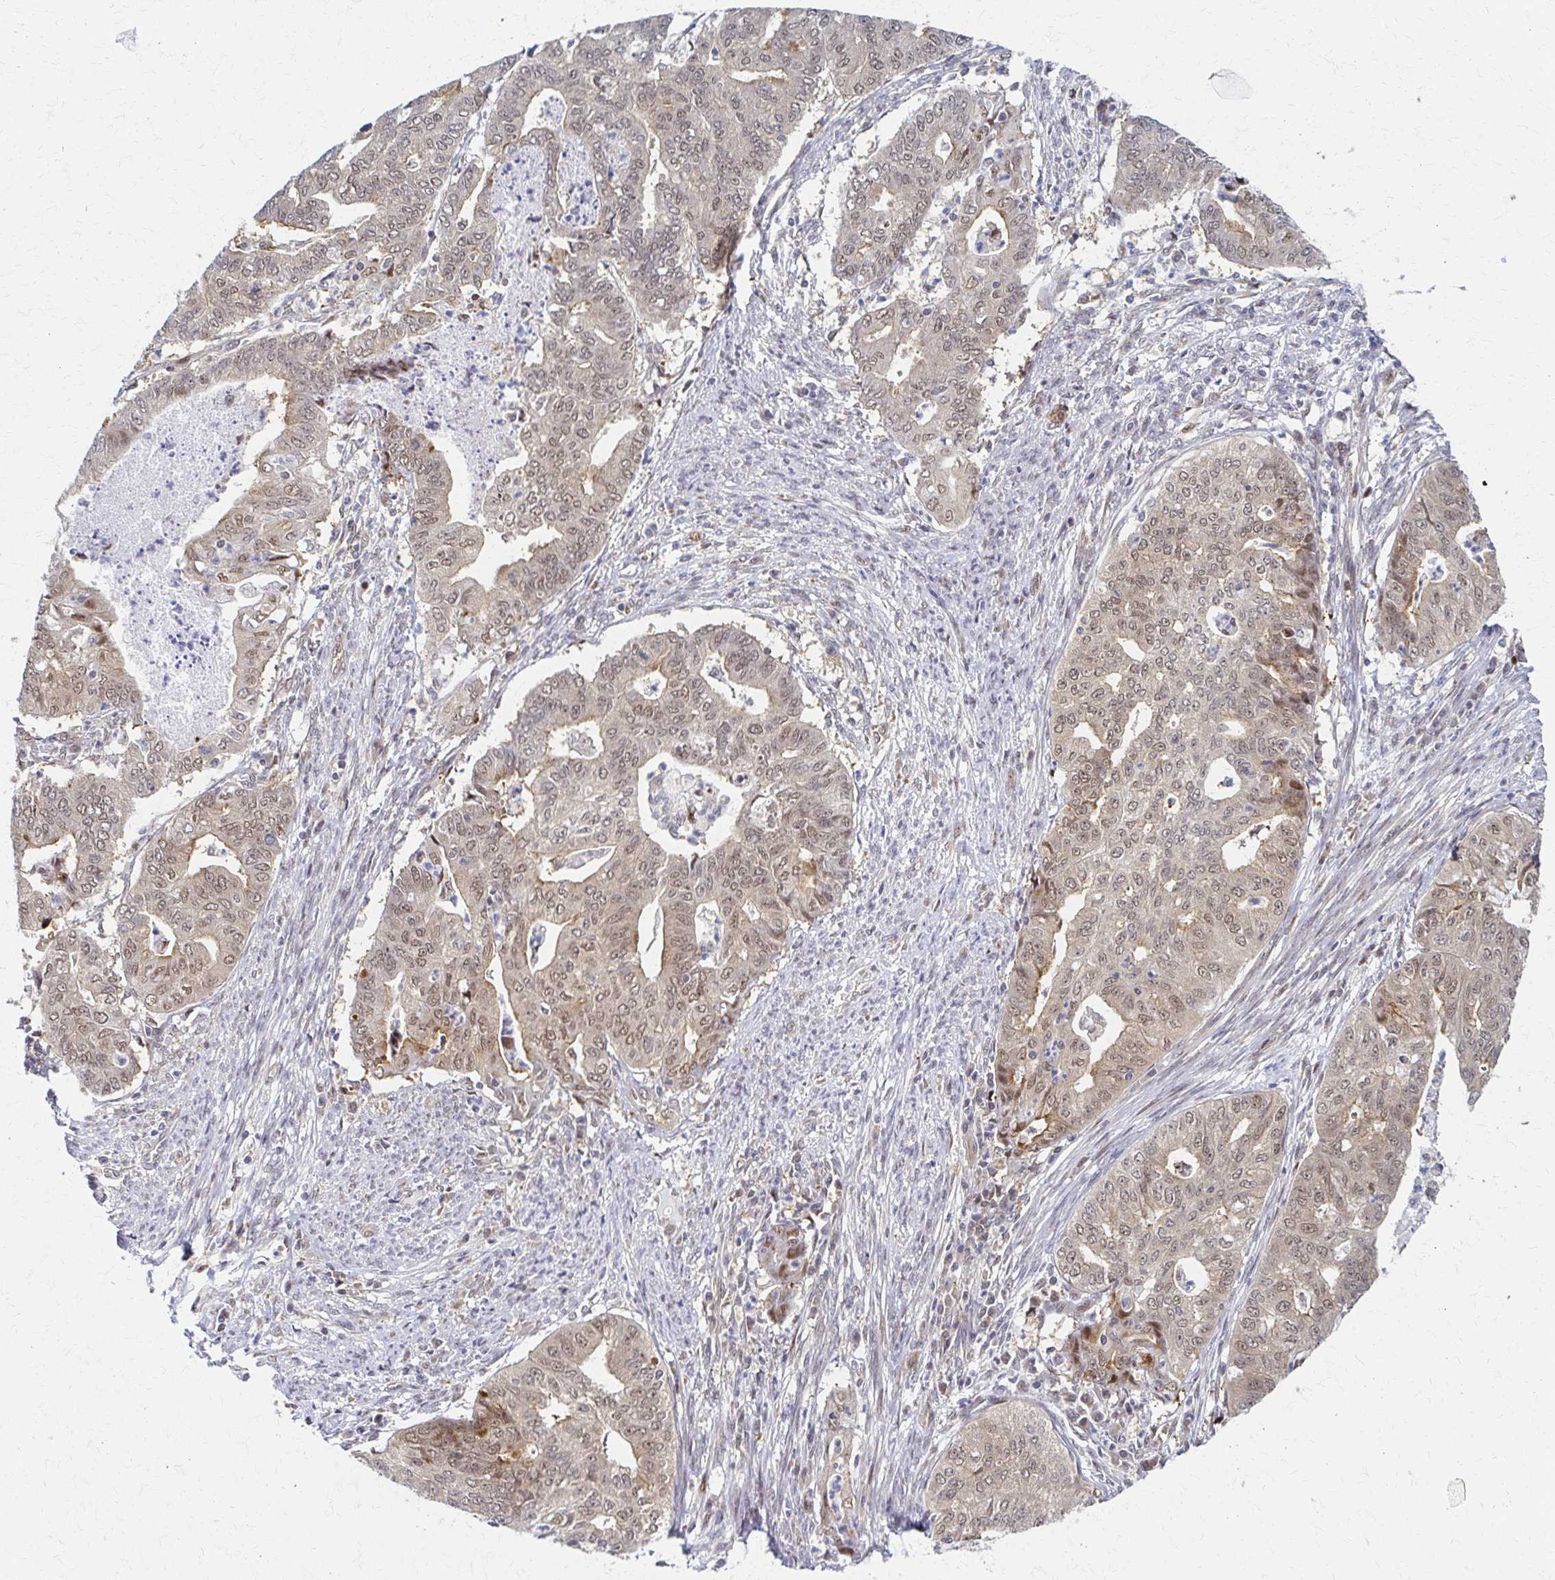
{"staining": {"intensity": "moderate", "quantity": ">75%", "location": "nuclear"}, "tissue": "endometrial cancer", "cell_type": "Tumor cells", "image_type": "cancer", "snomed": [{"axis": "morphology", "description": "Adenocarcinoma, NOS"}, {"axis": "topography", "description": "Endometrium"}], "caption": "Immunohistochemistry (IHC) (DAB) staining of endometrial cancer shows moderate nuclear protein expression in about >75% of tumor cells.", "gene": "PSMD7", "patient": {"sex": "female", "age": 79}}